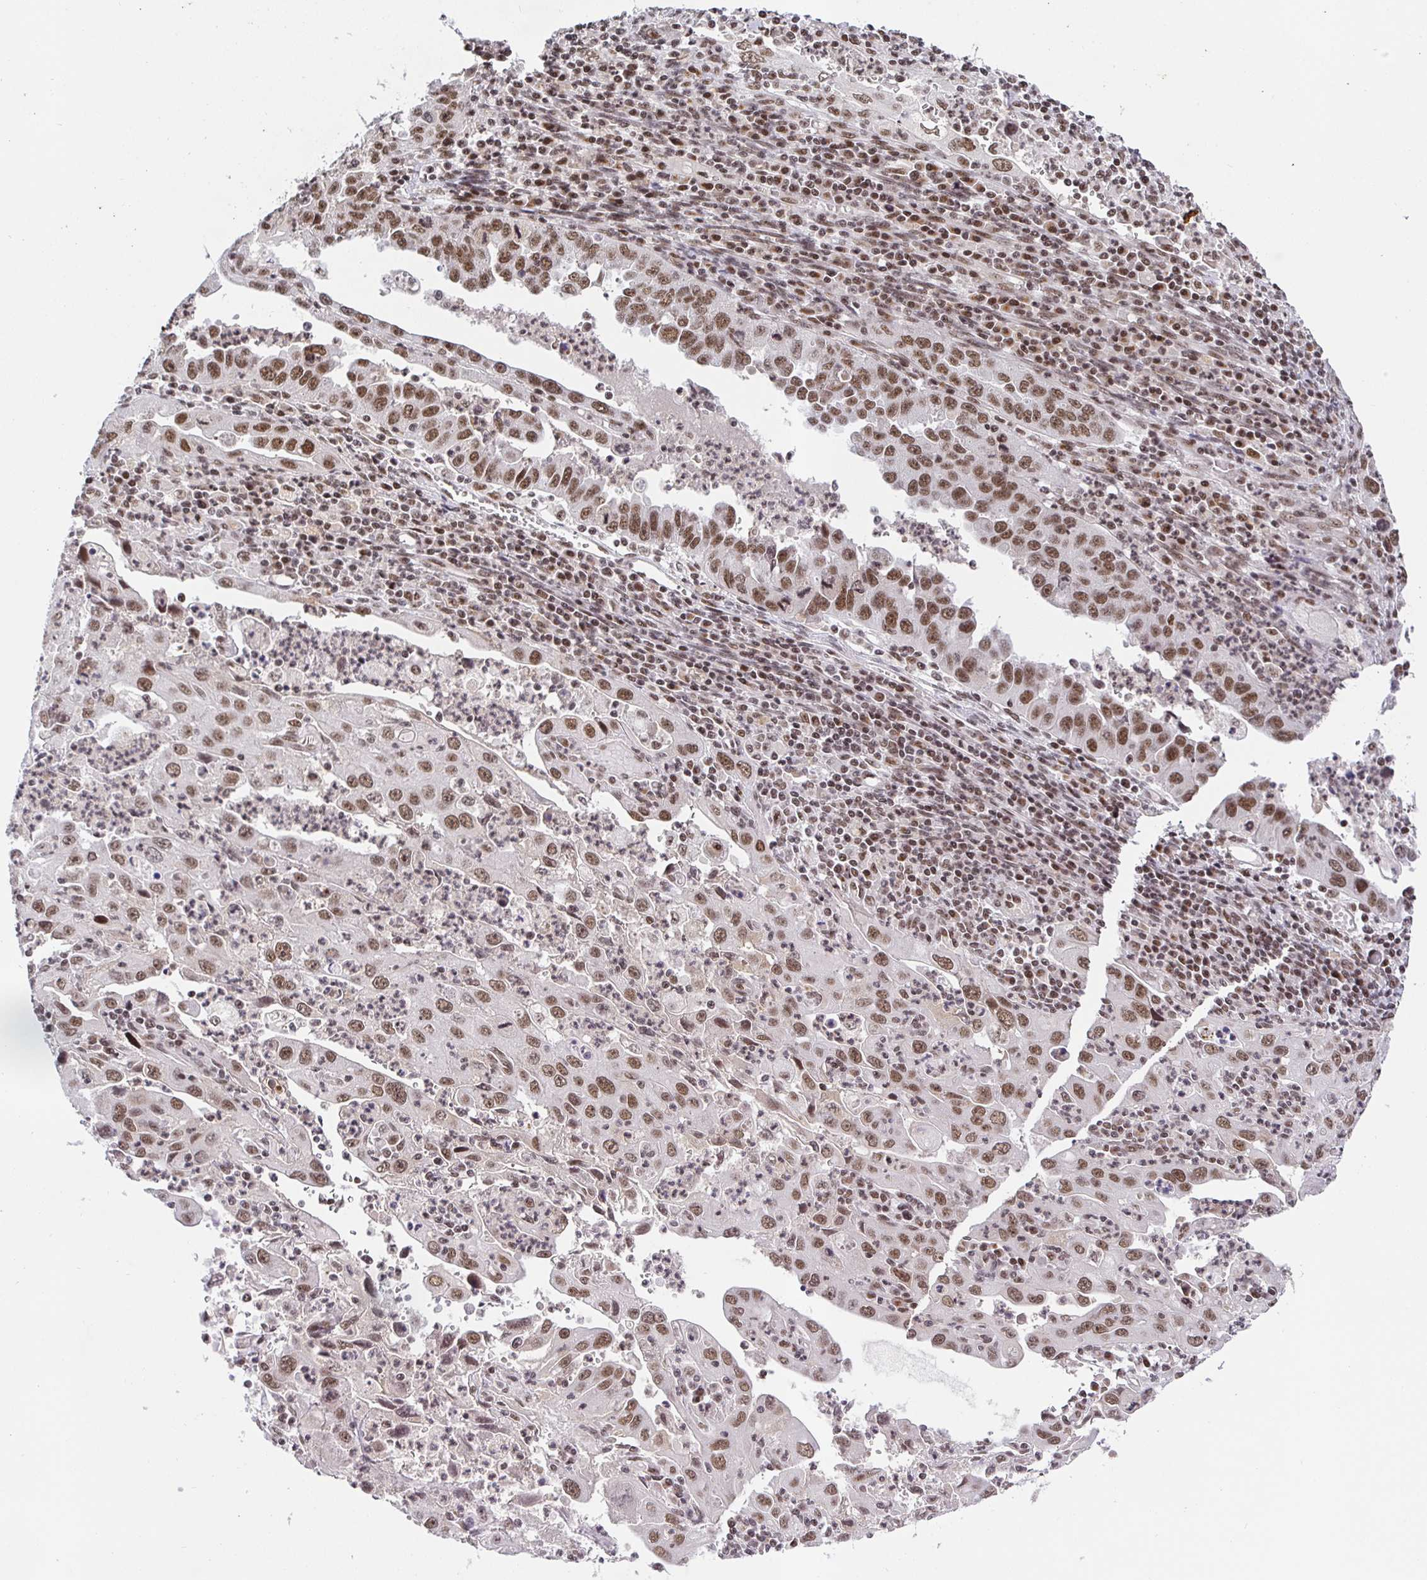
{"staining": {"intensity": "moderate", "quantity": "25%-75%", "location": "nuclear"}, "tissue": "endometrial cancer", "cell_type": "Tumor cells", "image_type": "cancer", "snomed": [{"axis": "morphology", "description": "Adenocarcinoma, NOS"}, {"axis": "topography", "description": "Uterus"}], "caption": "Immunohistochemistry (IHC) of human endometrial cancer (adenocarcinoma) displays medium levels of moderate nuclear positivity in approximately 25%-75% of tumor cells.", "gene": "USF1", "patient": {"sex": "female", "age": 62}}